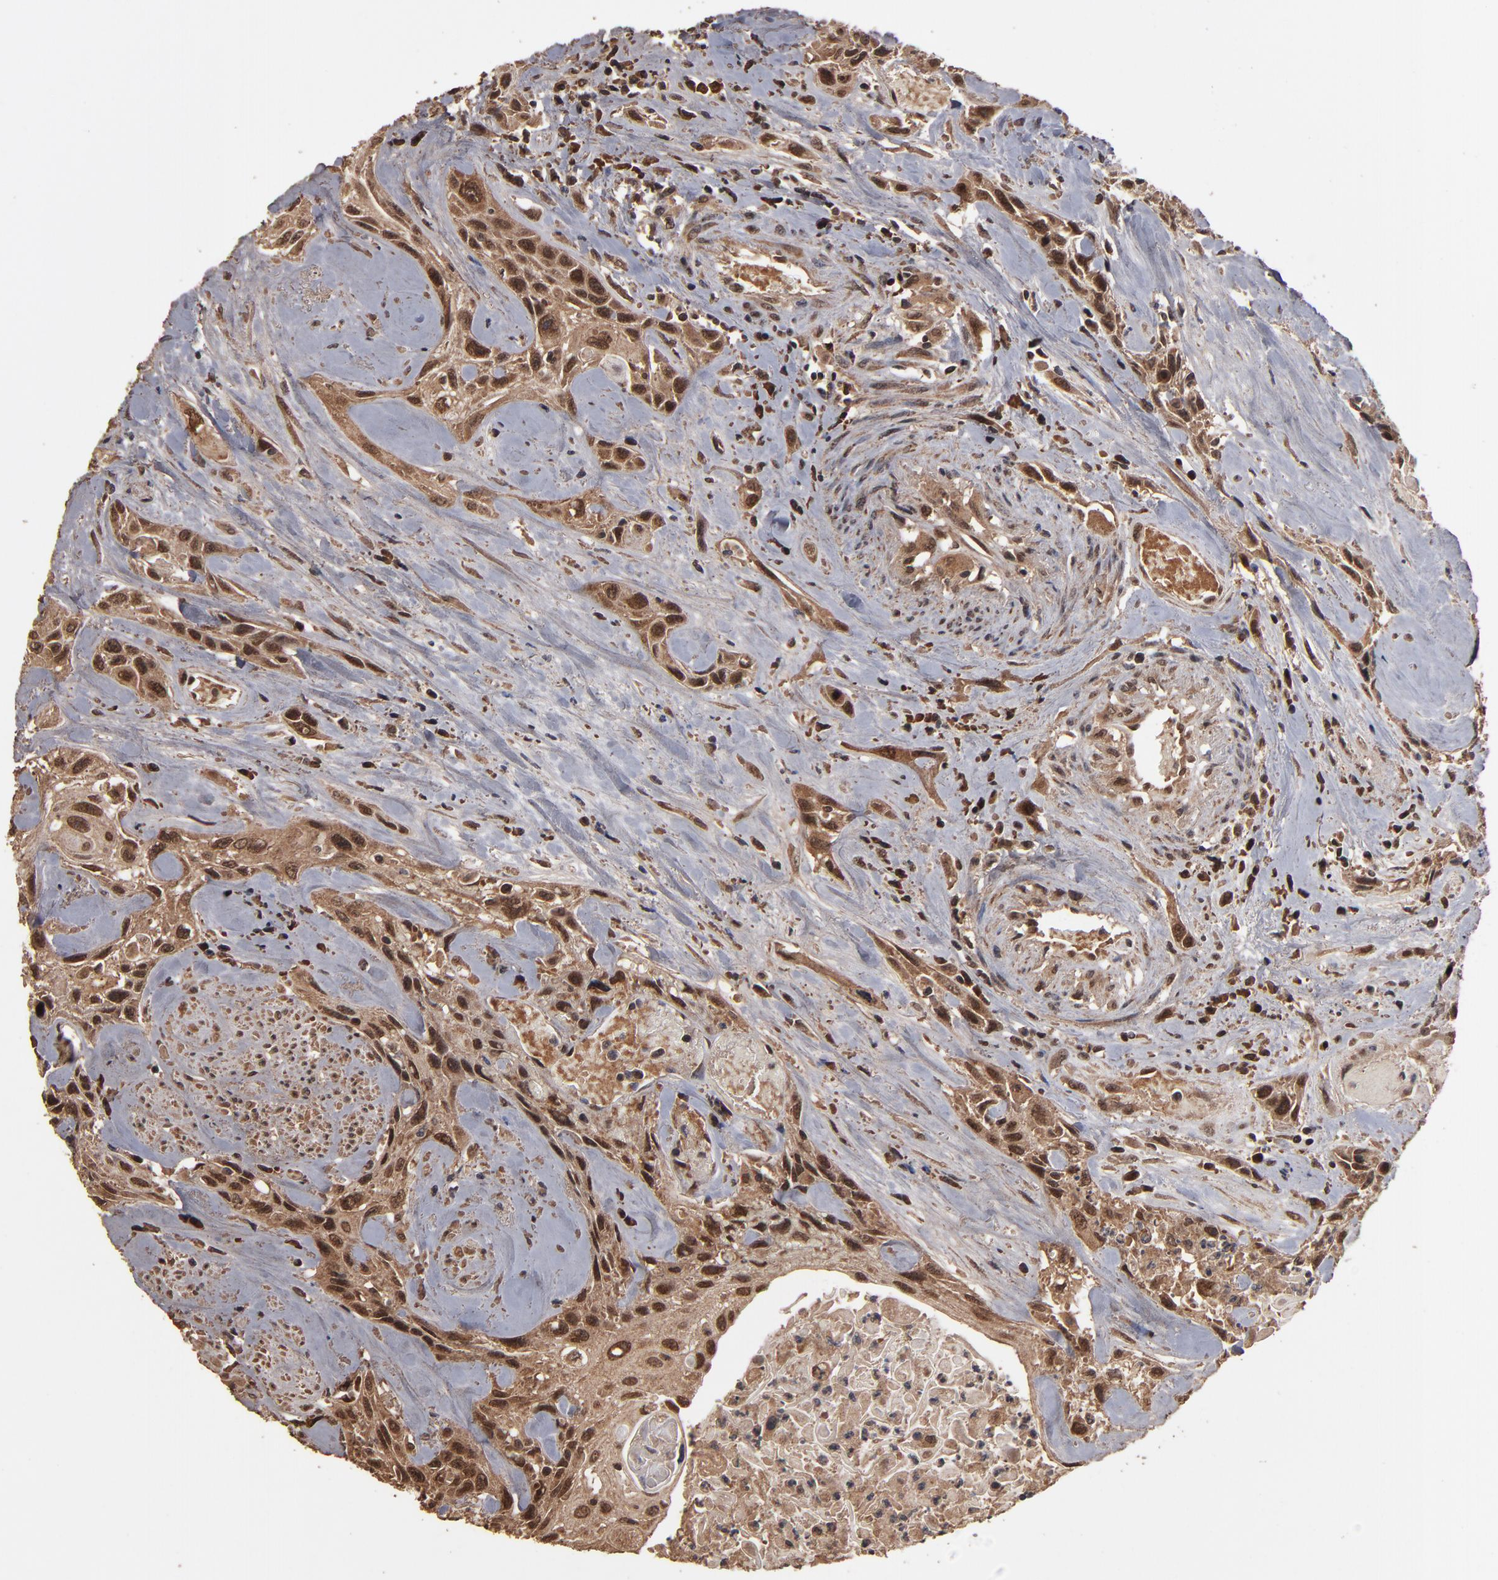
{"staining": {"intensity": "strong", "quantity": ">75%", "location": "cytoplasmic/membranous,nuclear"}, "tissue": "urothelial cancer", "cell_type": "Tumor cells", "image_type": "cancer", "snomed": [{"axis": "morphology", "description": "Urothelial carcinoma, High grade"}, {"axis": "topography", "description": "Urinary bladder"}], "caption": "IHC histopathology image of human urothelial cancer stained for a protein (brown), which displays high levels of strong cytoplasmic/membranous and nuclear expression in about >75% of tumor cells.", "gene": "NXF2B", "patient": {"sex": "female", "age": 84}}